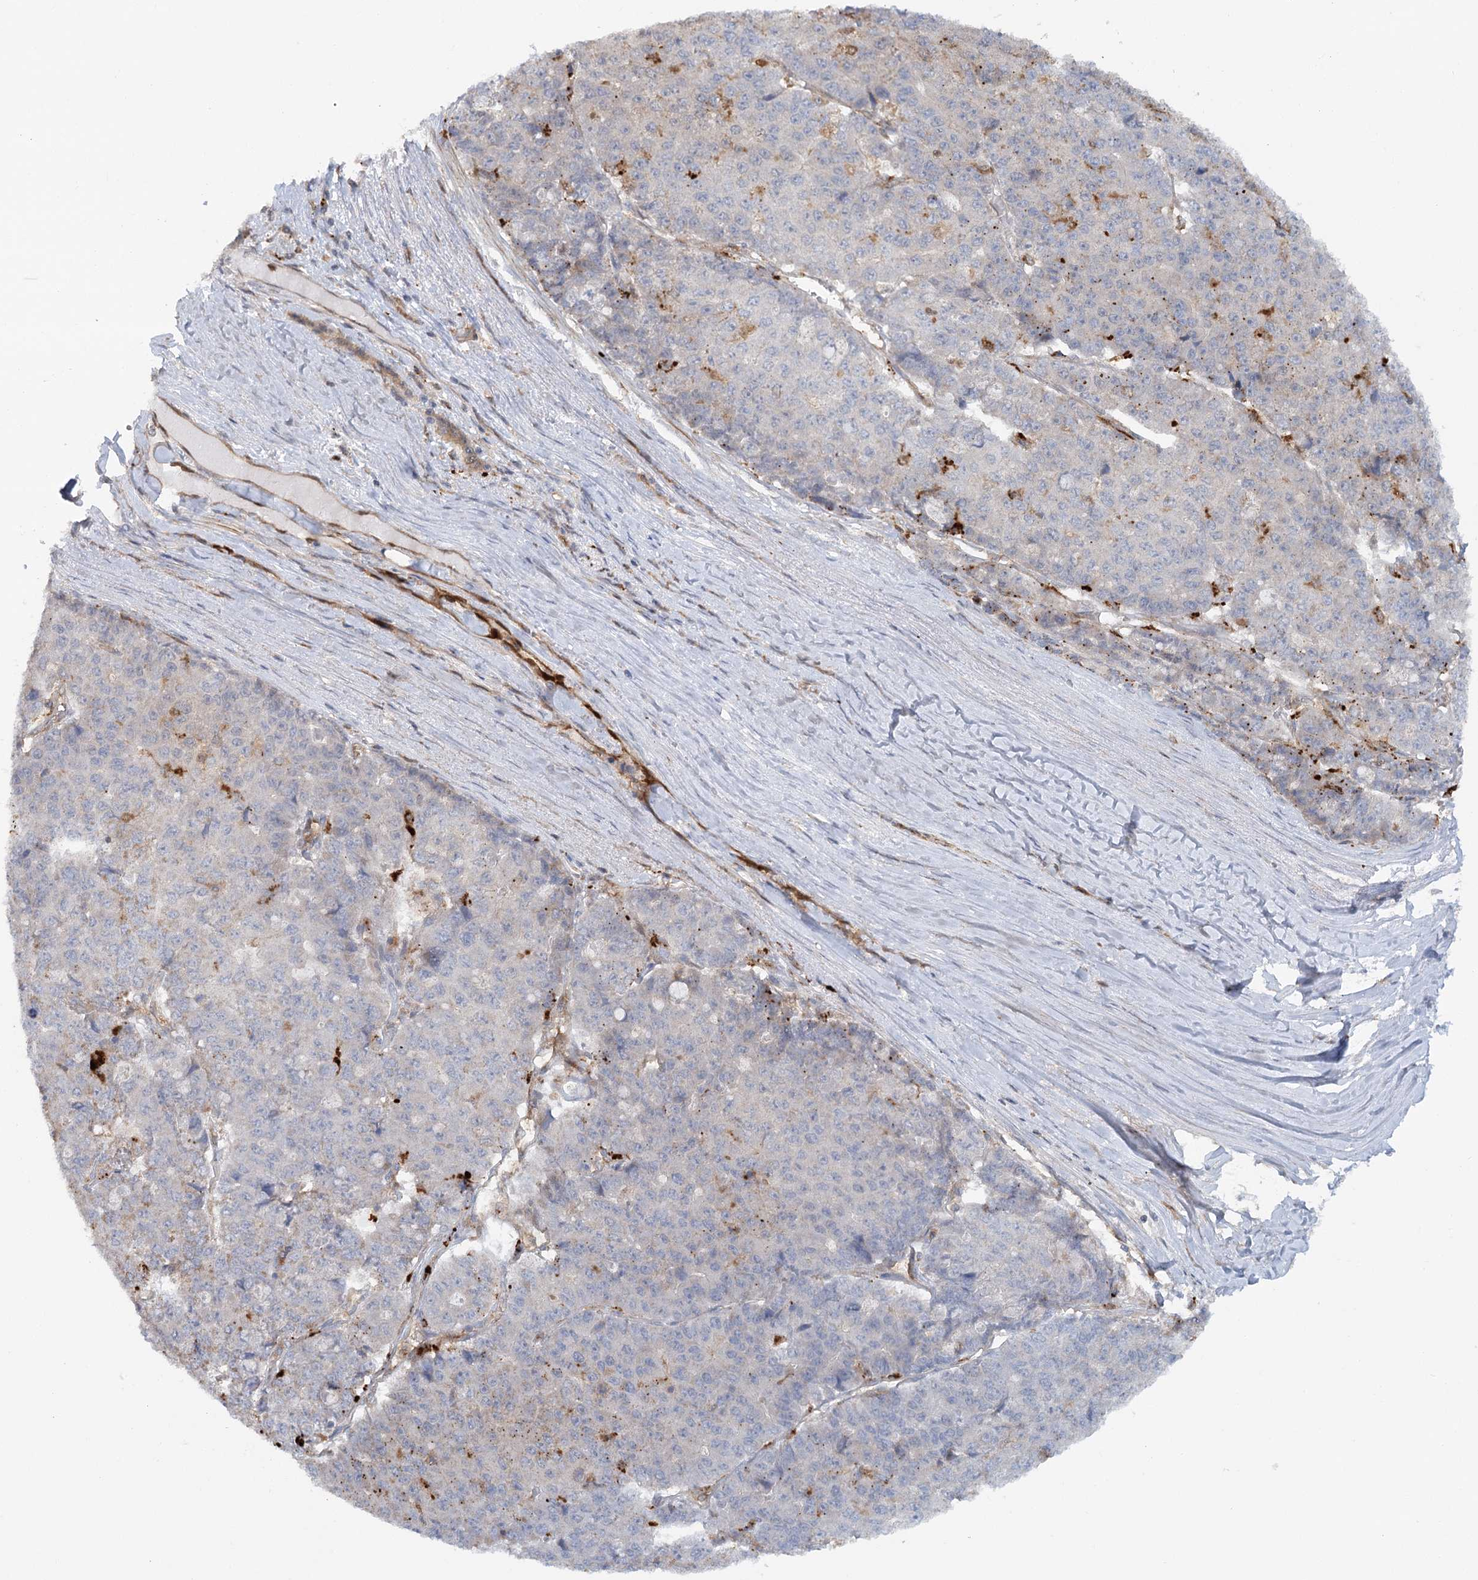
{"staining": {"intensity": "negative", "quantity": "none", "location": "none"}, "tissue": "pancreatic cancer", "cell_type": "Tumor cells", "image_type": "cancer", "snomed": [{"axis": "morphology", "description": "Adenocarcinoma, NOS"}, {"axis": "topography", "description": "Pancreas"}], "caption": "Tumor cells are negative for protein expression in human pancreatic adenocarcinoma.", "gene": "GBE1", "patient": {"sex": "male", "age": 50}}